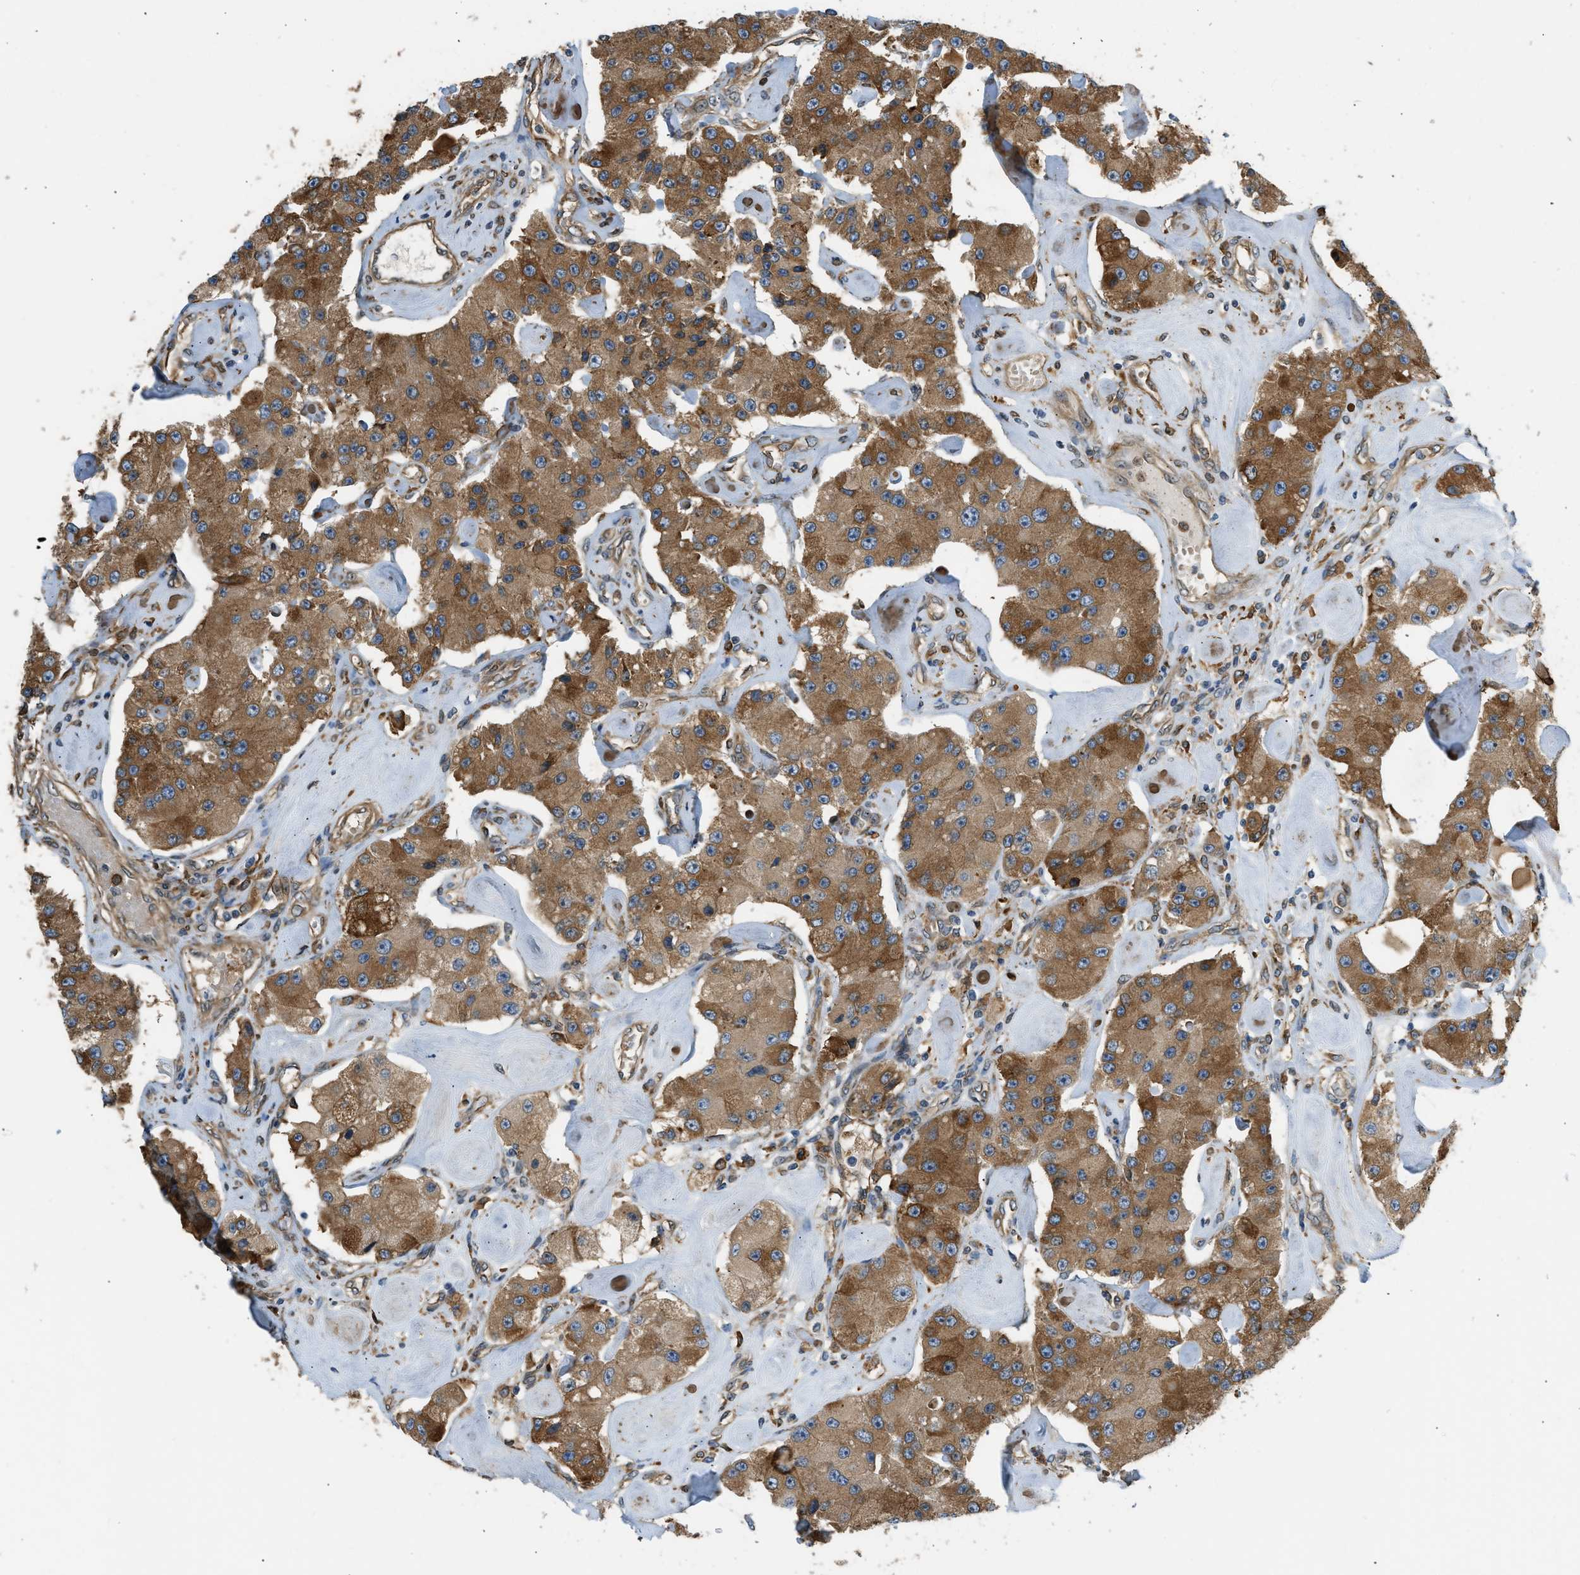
{"staining": {"intensity": "moderate", "quantity": ">75%", "location": "cytoplasmic/membranous"}, "tissue": "carcinoid", "cell_type": "Tumor cells", "image_type": "cancer", "snomed": [{"axis": "morphology", "description": "Carcinoid, malignant, NOS"}, {"axis": "topography", "description": "Pancreas"}], "caption": "Protein expression analysis of human carcinoid reveals moderate cytoplasmic/membranous staining in about >75% of tumor cells.", "gene": "OS9", "patient": {"sex": "male", "age": 41}}